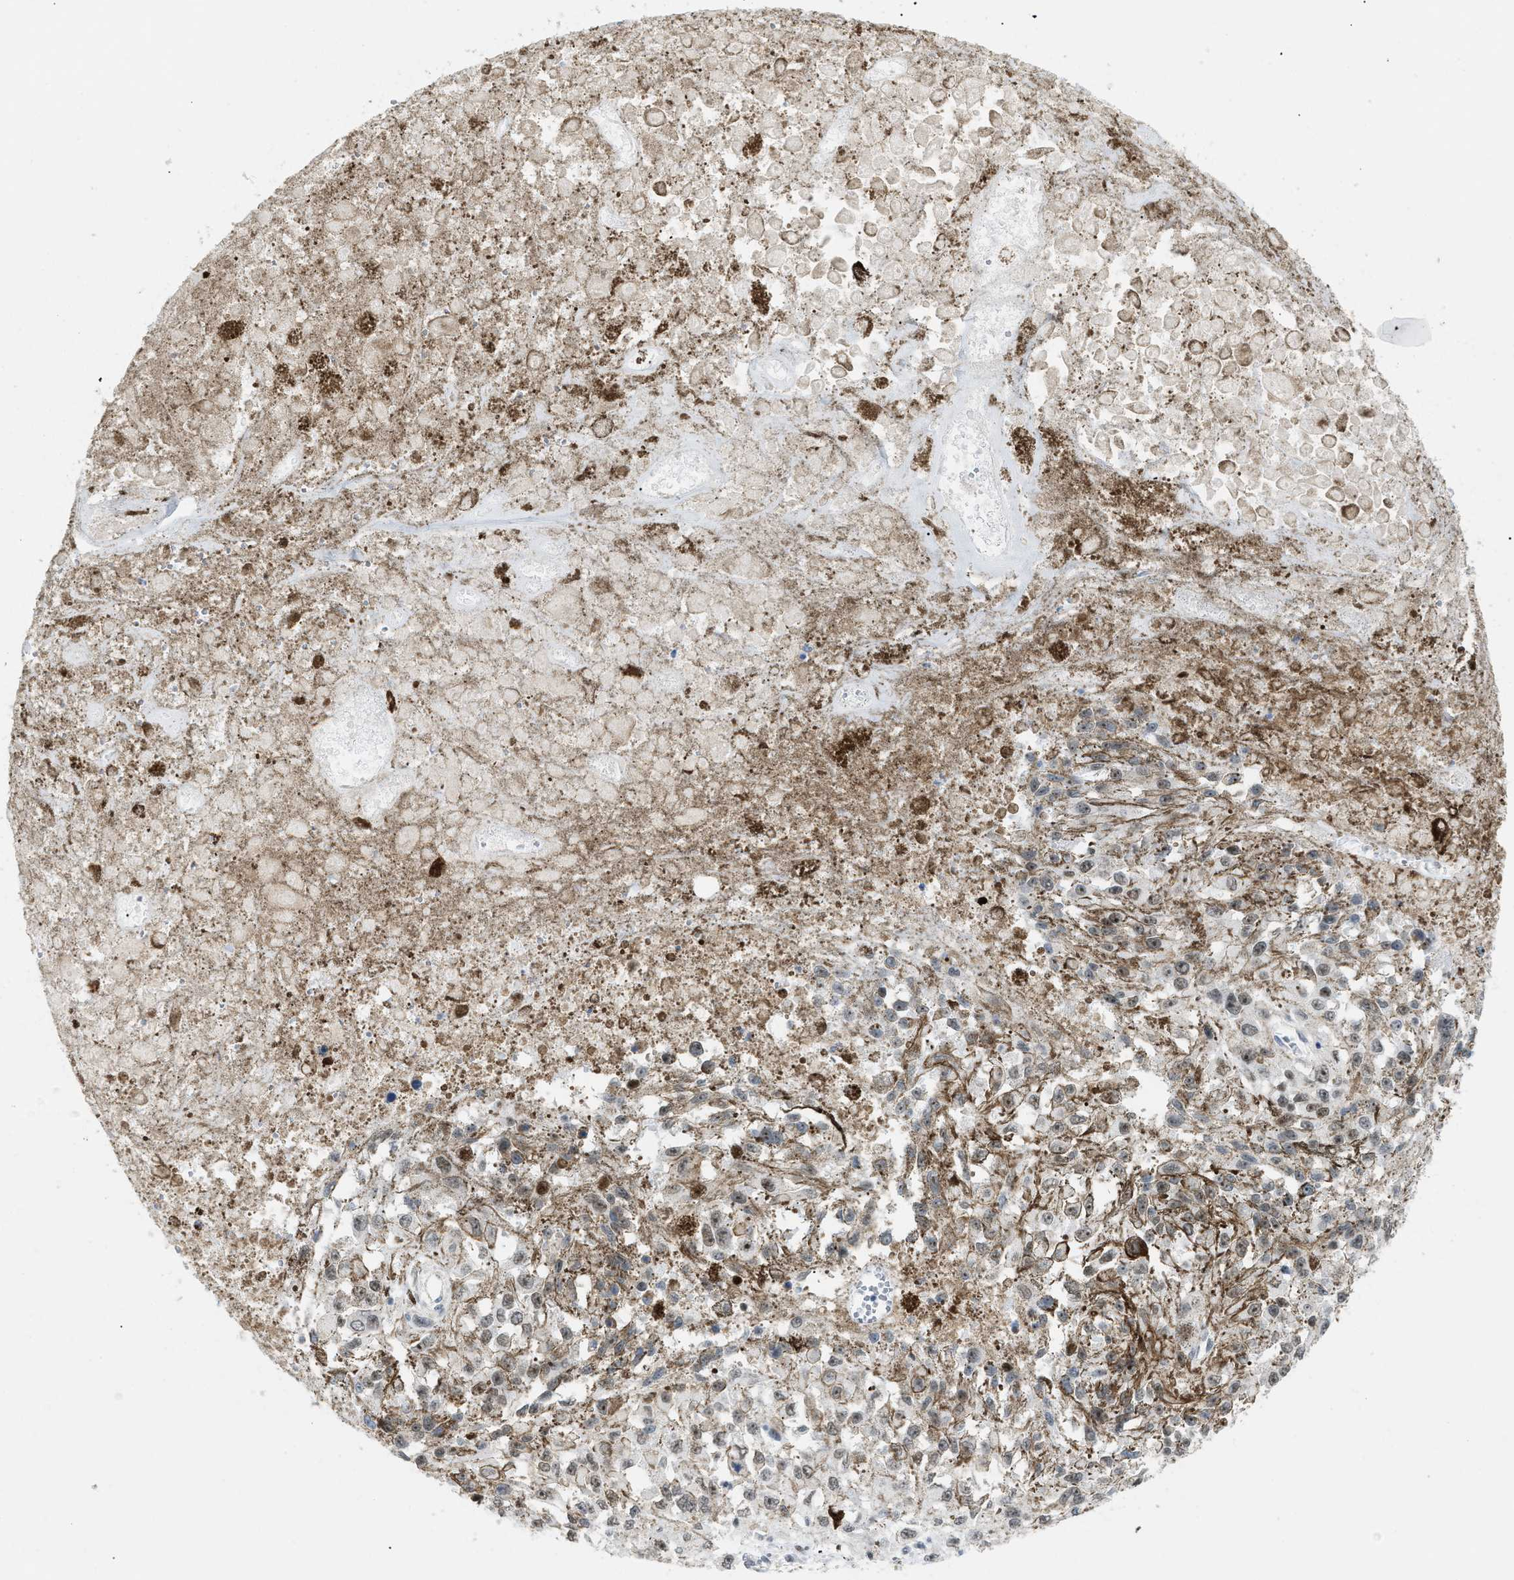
{"staining": {"intensity": "weak", "quantity": ">75%", "location": "nuclear"}, "tissue": "melanoma", "cell_type": "Tumor cells", "image_type": "cancer", "snomed": [{"axis": "morphology", "description": "Malignant melanoma, Metastatic site"}, {"axis": "topography", "description": "Lymph node"}], "caption": "Protein expression analysis of malignant melanoma (metastatic site) demonstrates weak nuclear positivity in about >75% of tumor cells.", "gene": "MED1", "patient": {"sex": "male", "age": 59}}